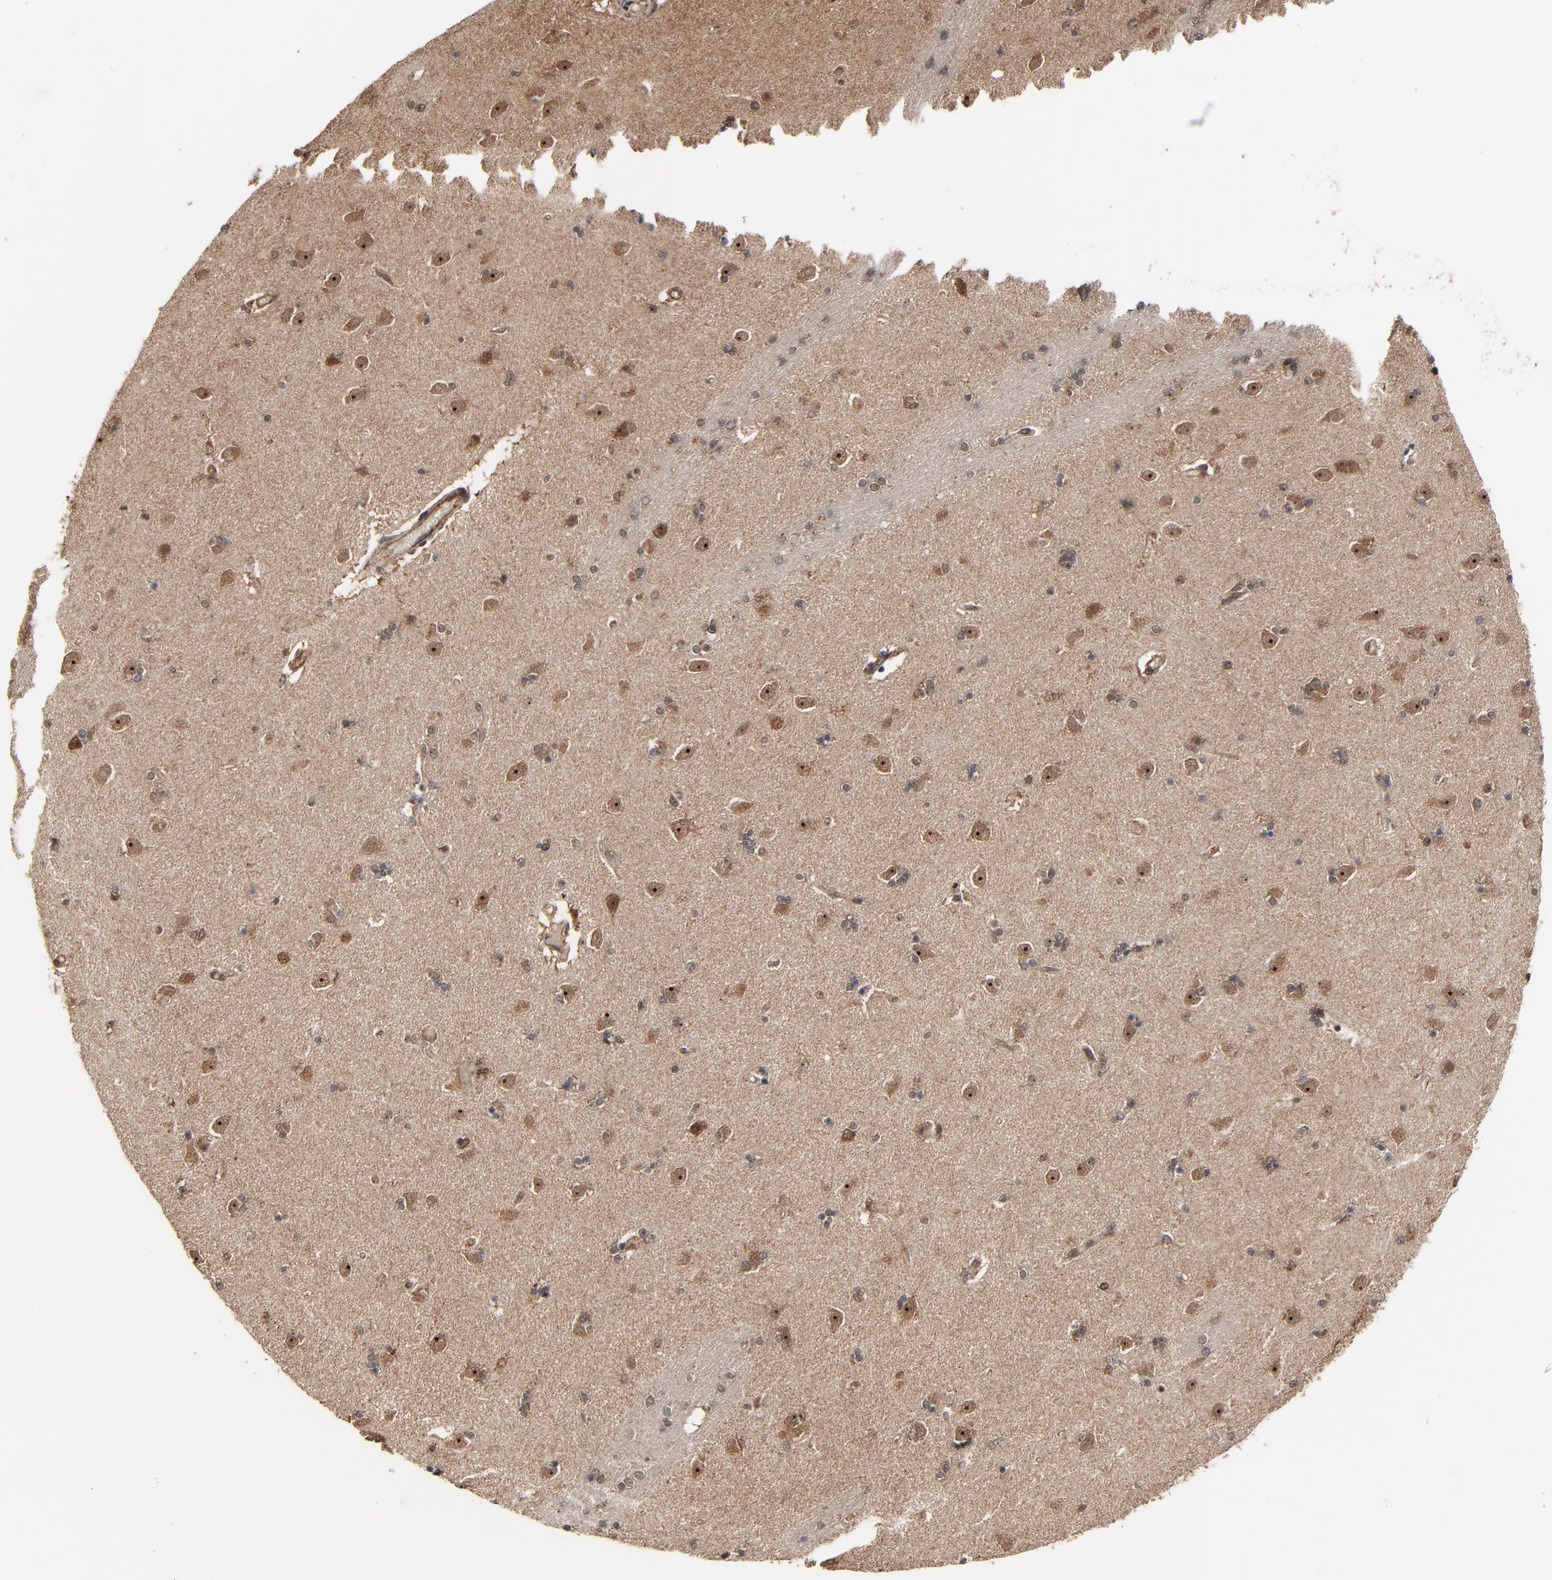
{"staining": {"intensity": "weak", "quantity": ">75%", "location": "cytoplasmic/membranous,nuclear"}, "tissue": "caudate", "cell_type": "Glial cells", "image_type": "normal", "snomed": [{"axis": "morphology", "description": "Normal tissue, NOS"}, {"axis": "topography", "description": "Lateral ventricle wall"}], "caption": "Protein staining displays weak cytoplasmic/membranous,nuclear expression in approximately >75% of glial cells in unremarkable caudate.", "gene": "RHOJ", "patient": {"sex": "female", "age": 54}}